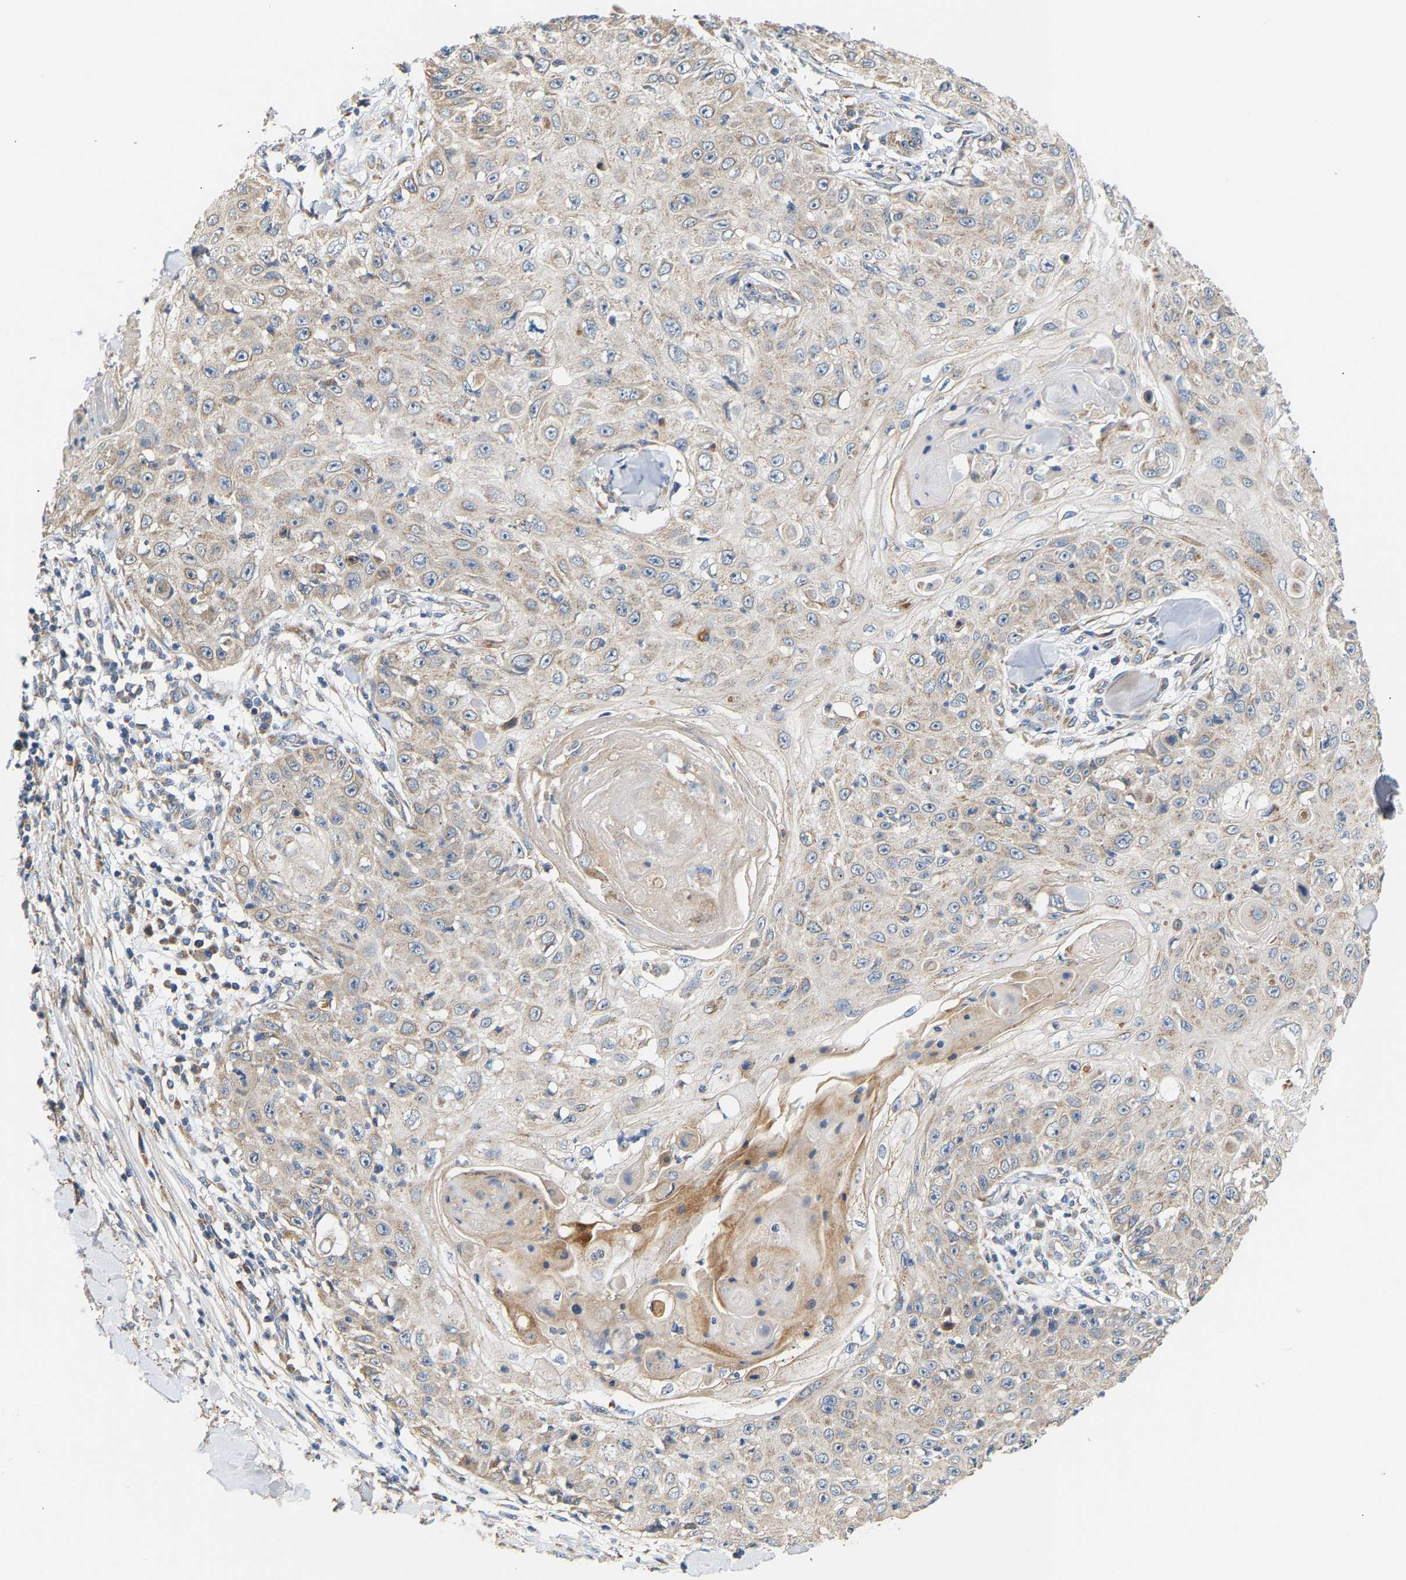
{"staining": {"intensity": "weak", "quantity": "<25%", "location": "cytoplasmic/membranous"}, "tissue": "skin cancer", "cell_type": "Tumor cells", "image_type": "cancer", "snomed": [{"axis": "morphology", "description": "Squamous cell carcinoma, NOS"}, {"axis": "topography", "description": "Skin"}], "caption": "Immunohistochemistry (IHC) image of neoplastic tissue: skin cancer stained with DAB exhibits no significant protein positivity in tumor cells.", "gene": "TMEM168", "patient": {"sex": "male", "age": 86}}